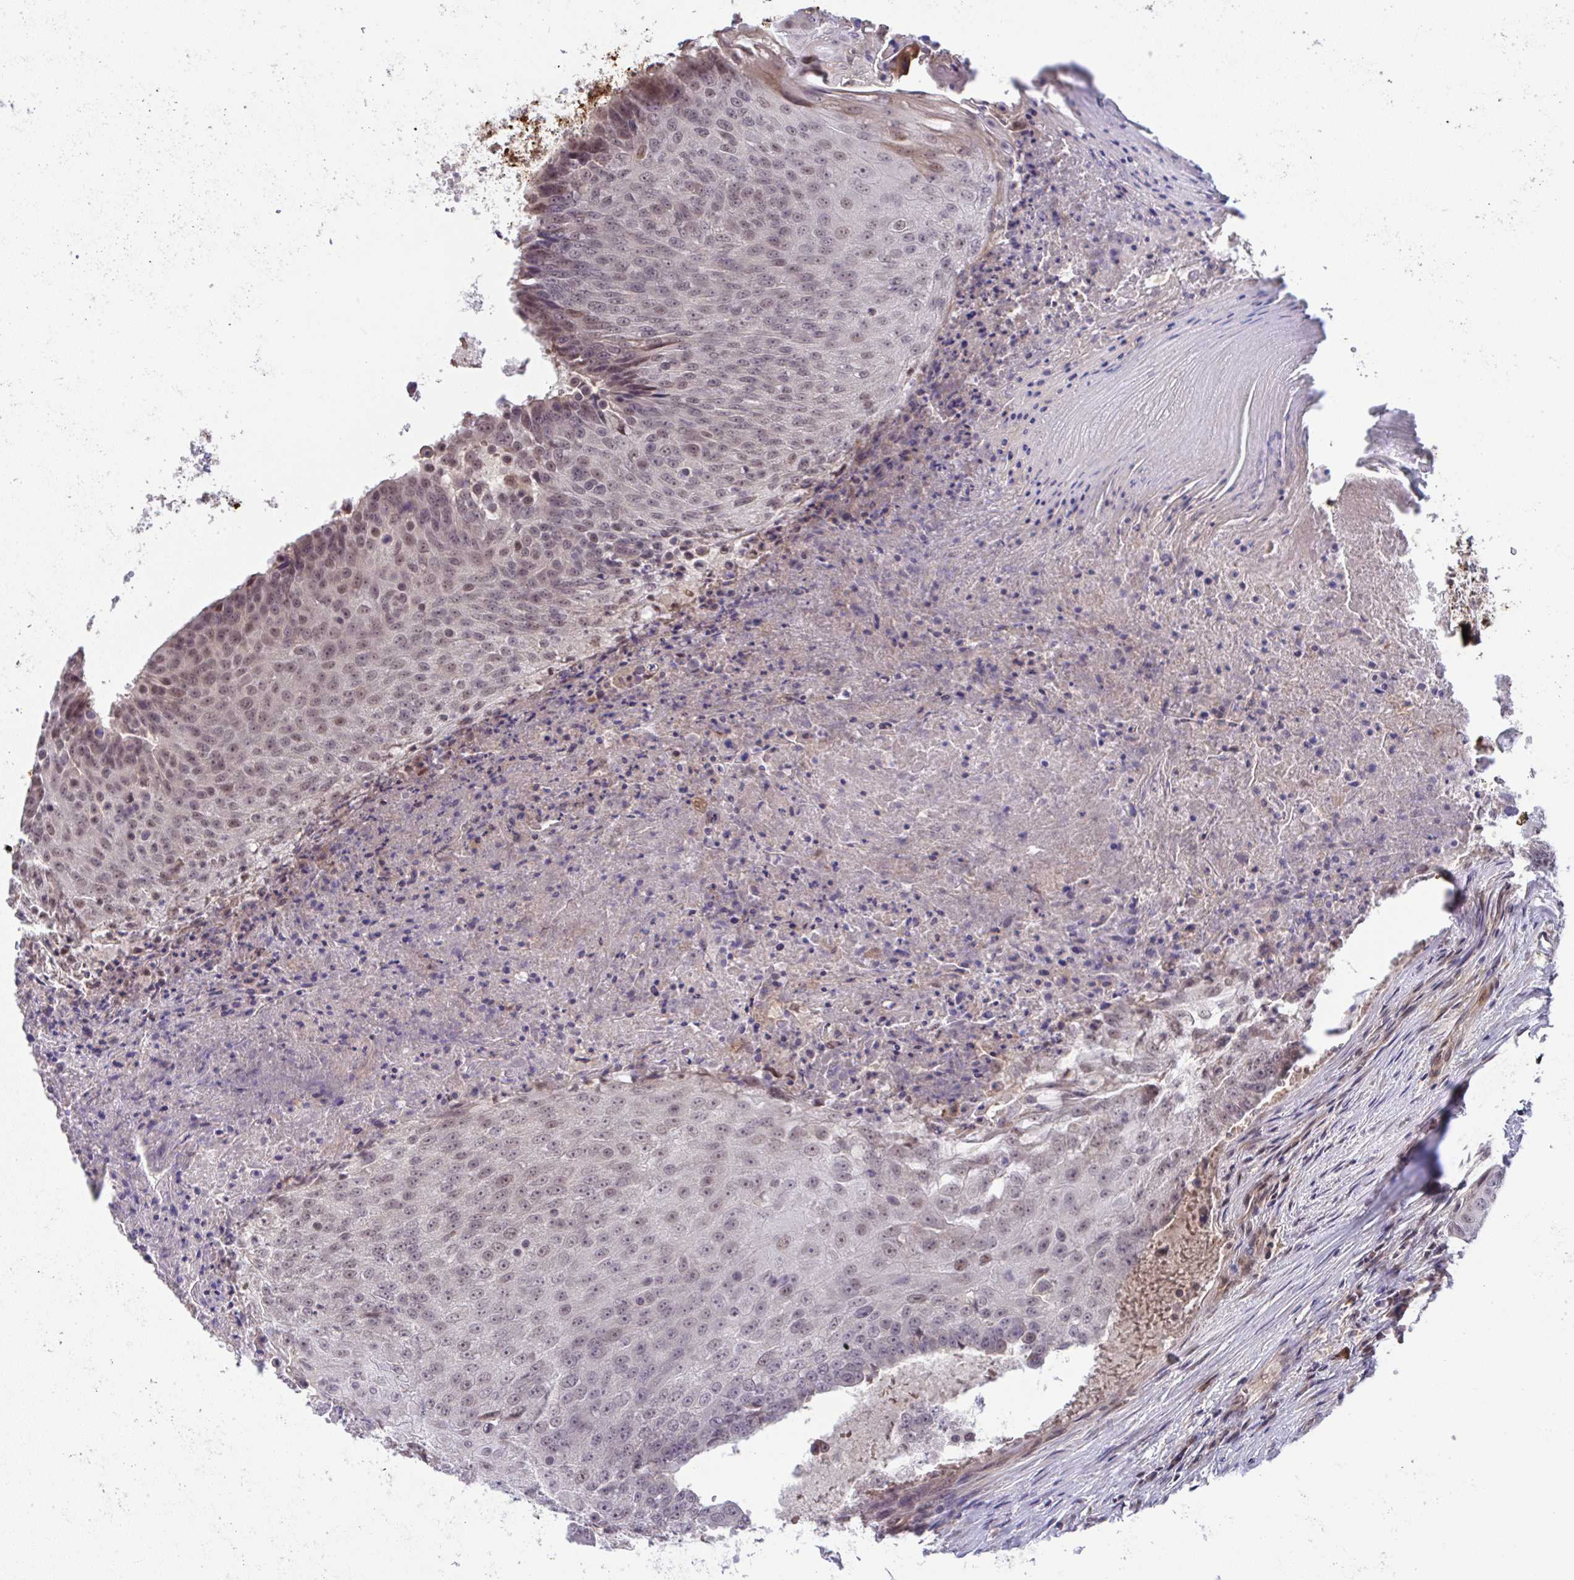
{"staining": {"intensity": "weak", "quantity": "25%-75%", "location": "nuclear"}, "tissue": "urothelial cancer", "cell_type": "Tumor cells", "image_type": "cancer", "snomed": [{"axis": "morphology", "description": "Urothelial carcinoma, High grade"}, {"axis": "topography", "description": "Urinary bladder"}], "caption": "Immunohistochemistry (IHC) staining of urothelial cancer, which displays low levels of weak nuclear positivity in about 25%-75% of tumor cells indicating weak nuclear protein expression. The staining was performed using DAB (brown) for protein detection and nuclei were counterstained in hematoxylin (blue).", "gene": "C9orf64", "patient": {"sex": "female", "age": 63}}